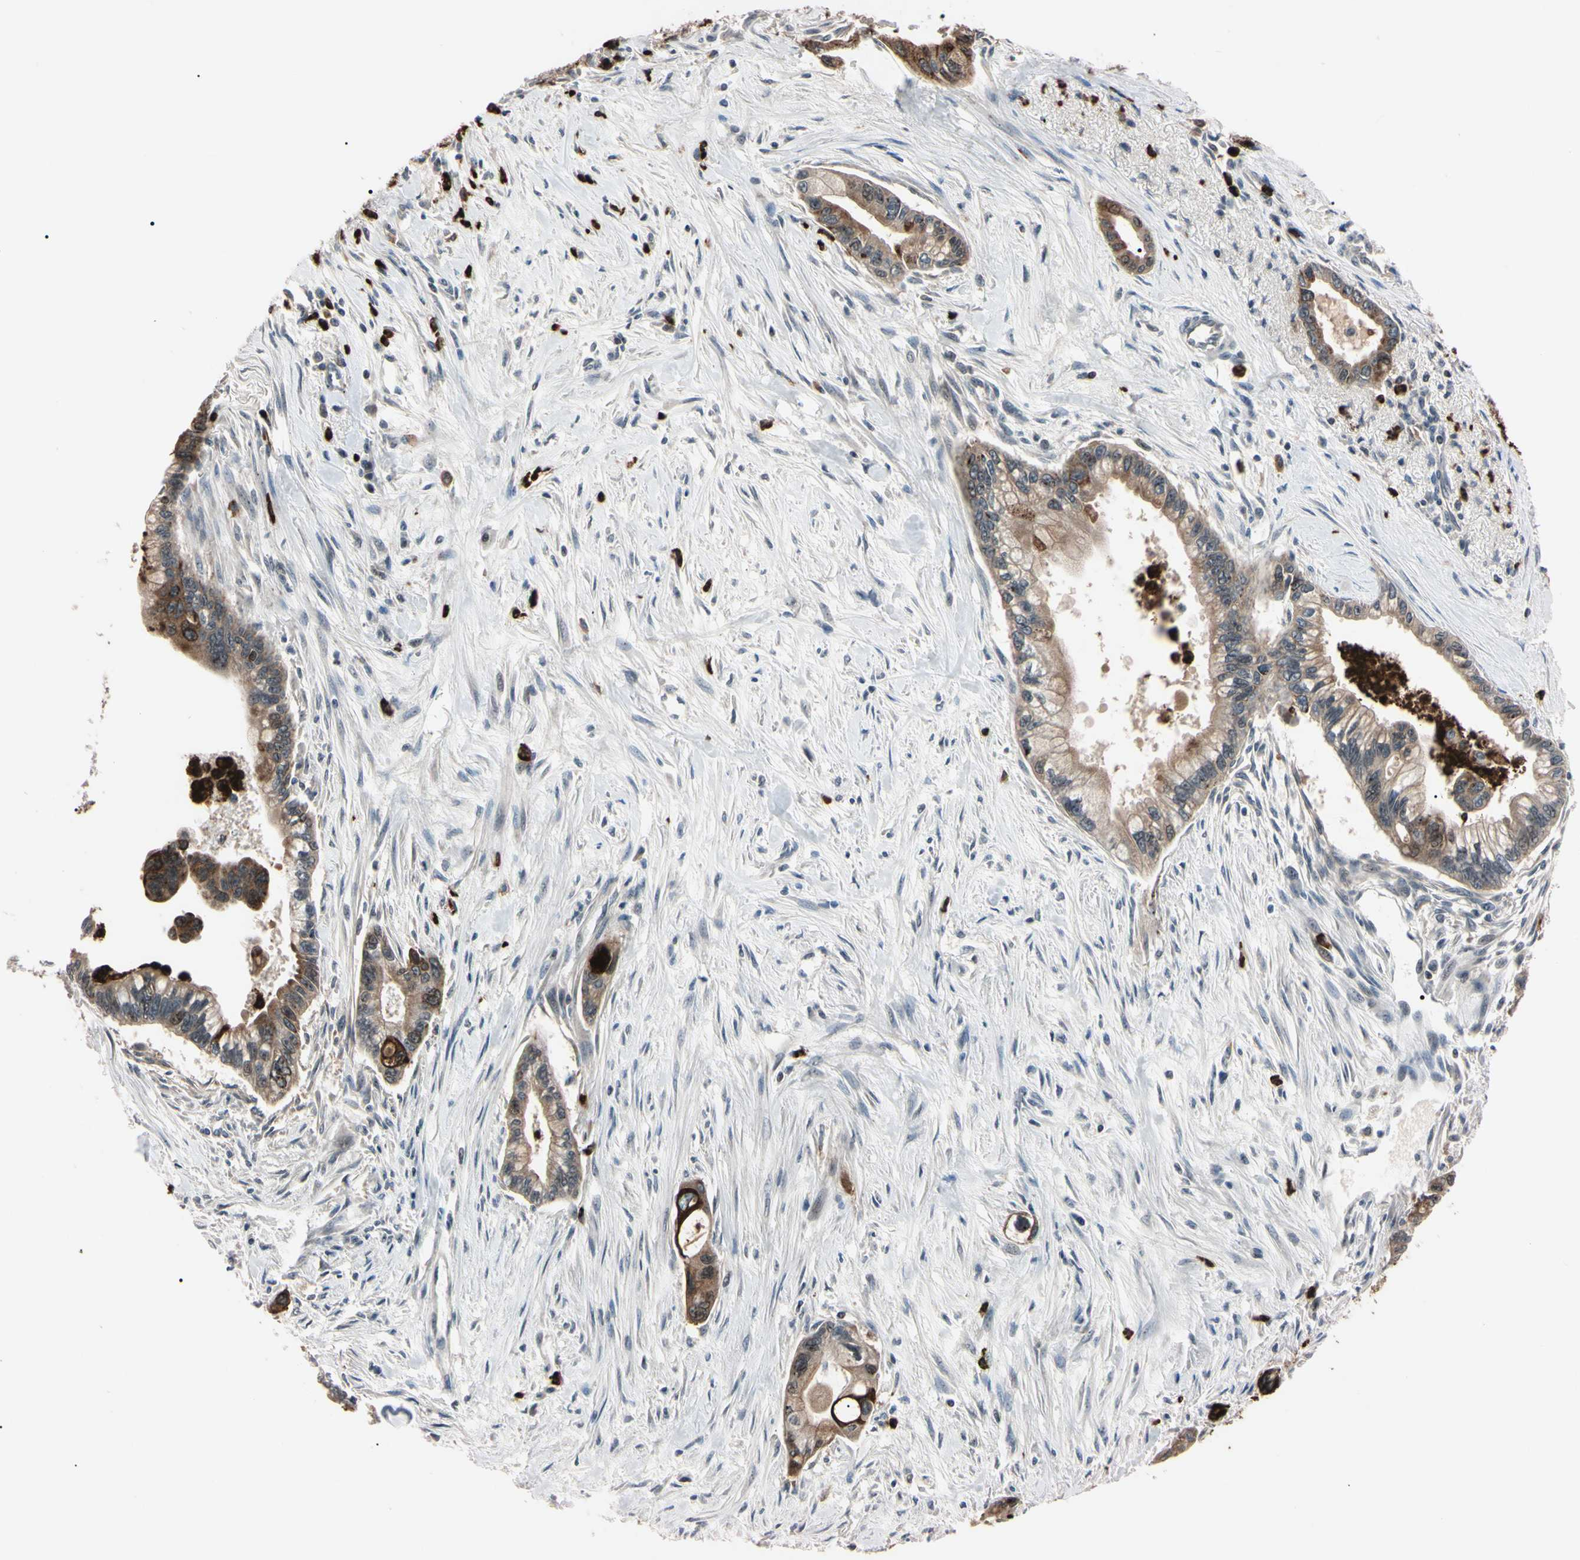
{"staining": {"intensity": "moderate", "quantity": "<25%", "location": "cytoplasmic/membranous,nuclear"}, "tissue": "pancreatic cancer", "cell_type": "Tumor cells", "image_type": "cancer", "snomed": [{"axis": "morphology", "description": "Adenocarcinoma, NOS"}, {"axis": "topography", "description": "Pancreas"}], "caption": "This histopathology image displays immunohistochemistry staining of human pancreatic adenocarcinoma, with low moderate cytoplasmic/membranous and nuclear positivity in approximately <25% of tumor cells.", "gene": "TRAF5", "patient": {"sex": "male", "age": 70}}